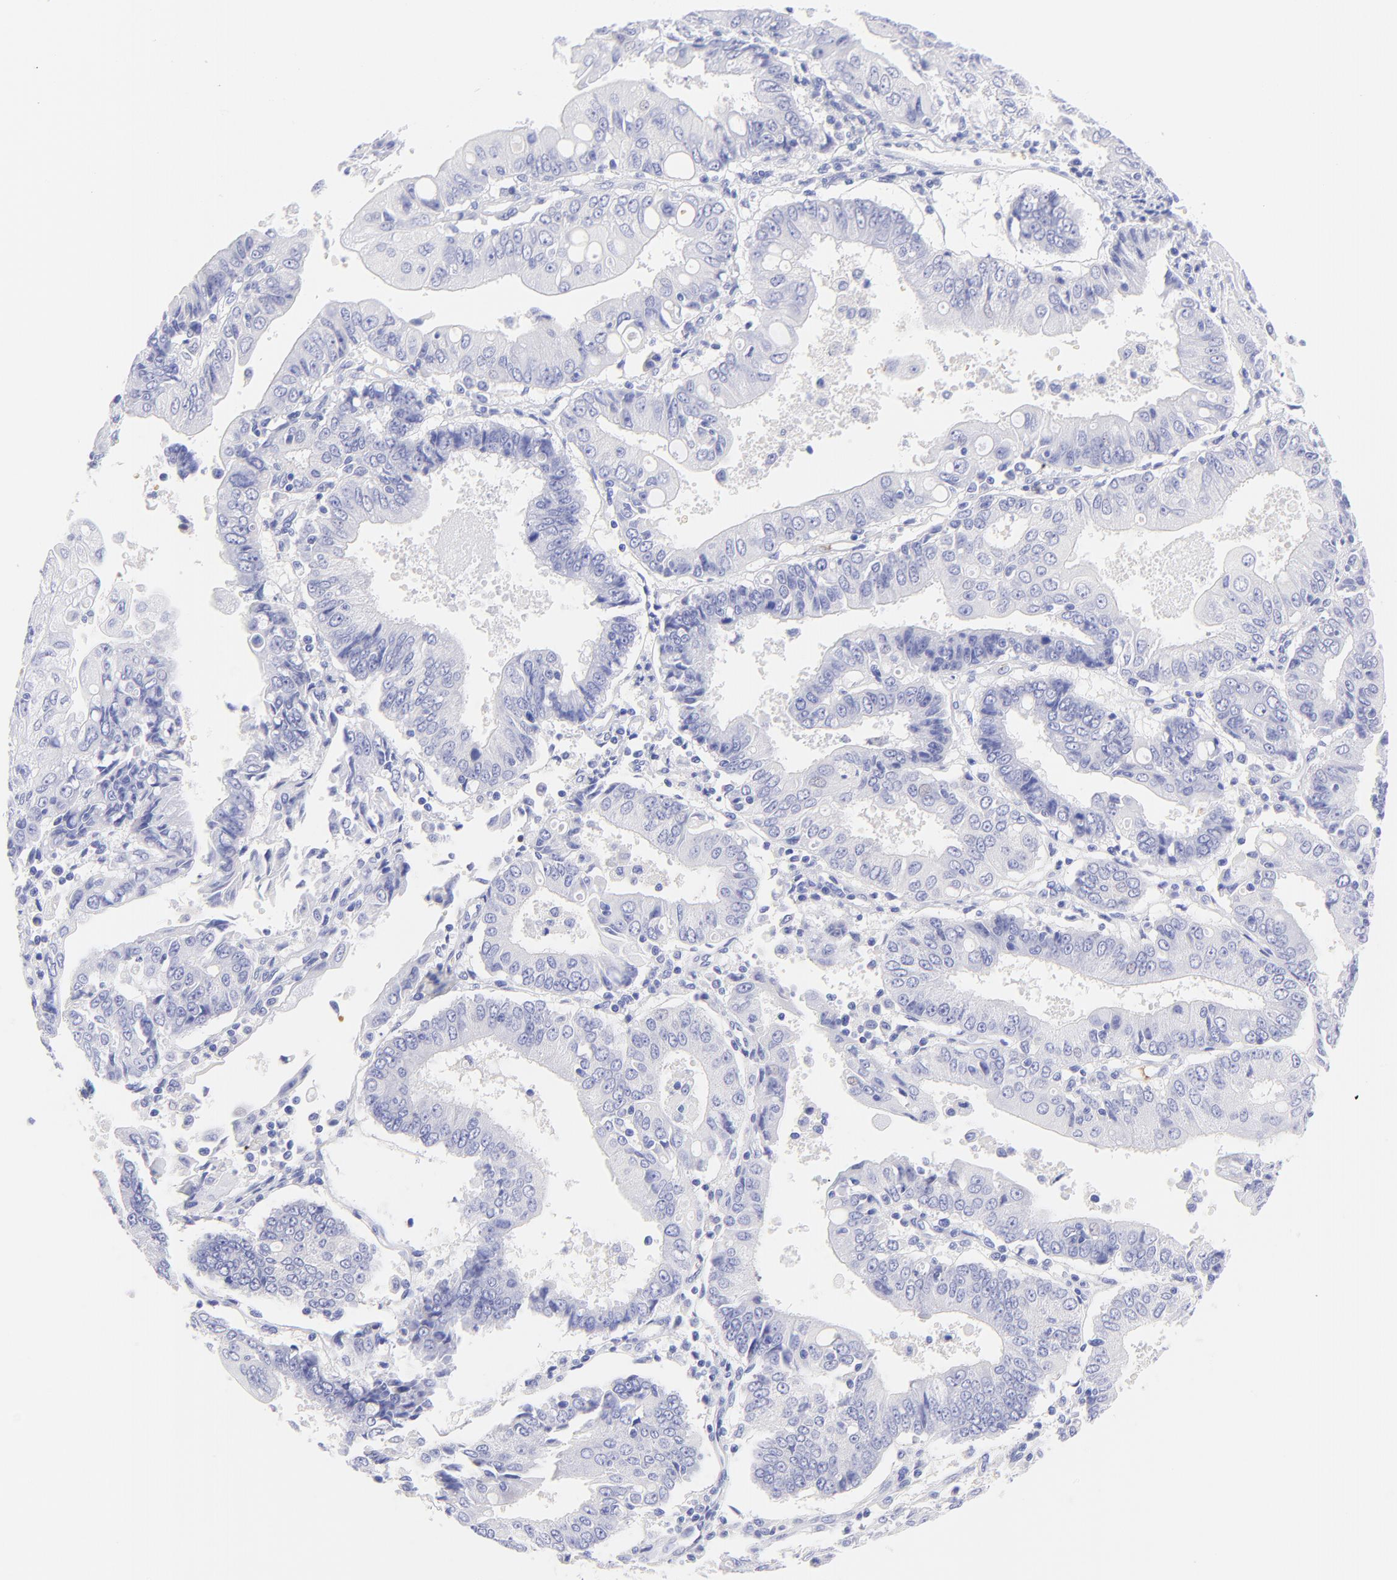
{"staining": {"intensity": "negative", "quantity": "none", "location": "none"}, "tissue": "endometrial cancer", "cell_type": "Tumor cells", "image_type": "cancer", "snomed": [{"axis": "morphology", "description": "Adenocarcinoma, NOS"}, {"axis": "topography", "description": "Endometrium"}], "caption": "Protein analysis of endometrial cancer (adenocarcinoma) demonstrates no significant staining in tumor cells. The staining is performed using DAB (3,3'-diaminobenzidine) brown chromogen with nuclei counter-stained in using hematoxylin.", "gene": "FRMPD3", "patient": {"sex": "female", "age": 75}}